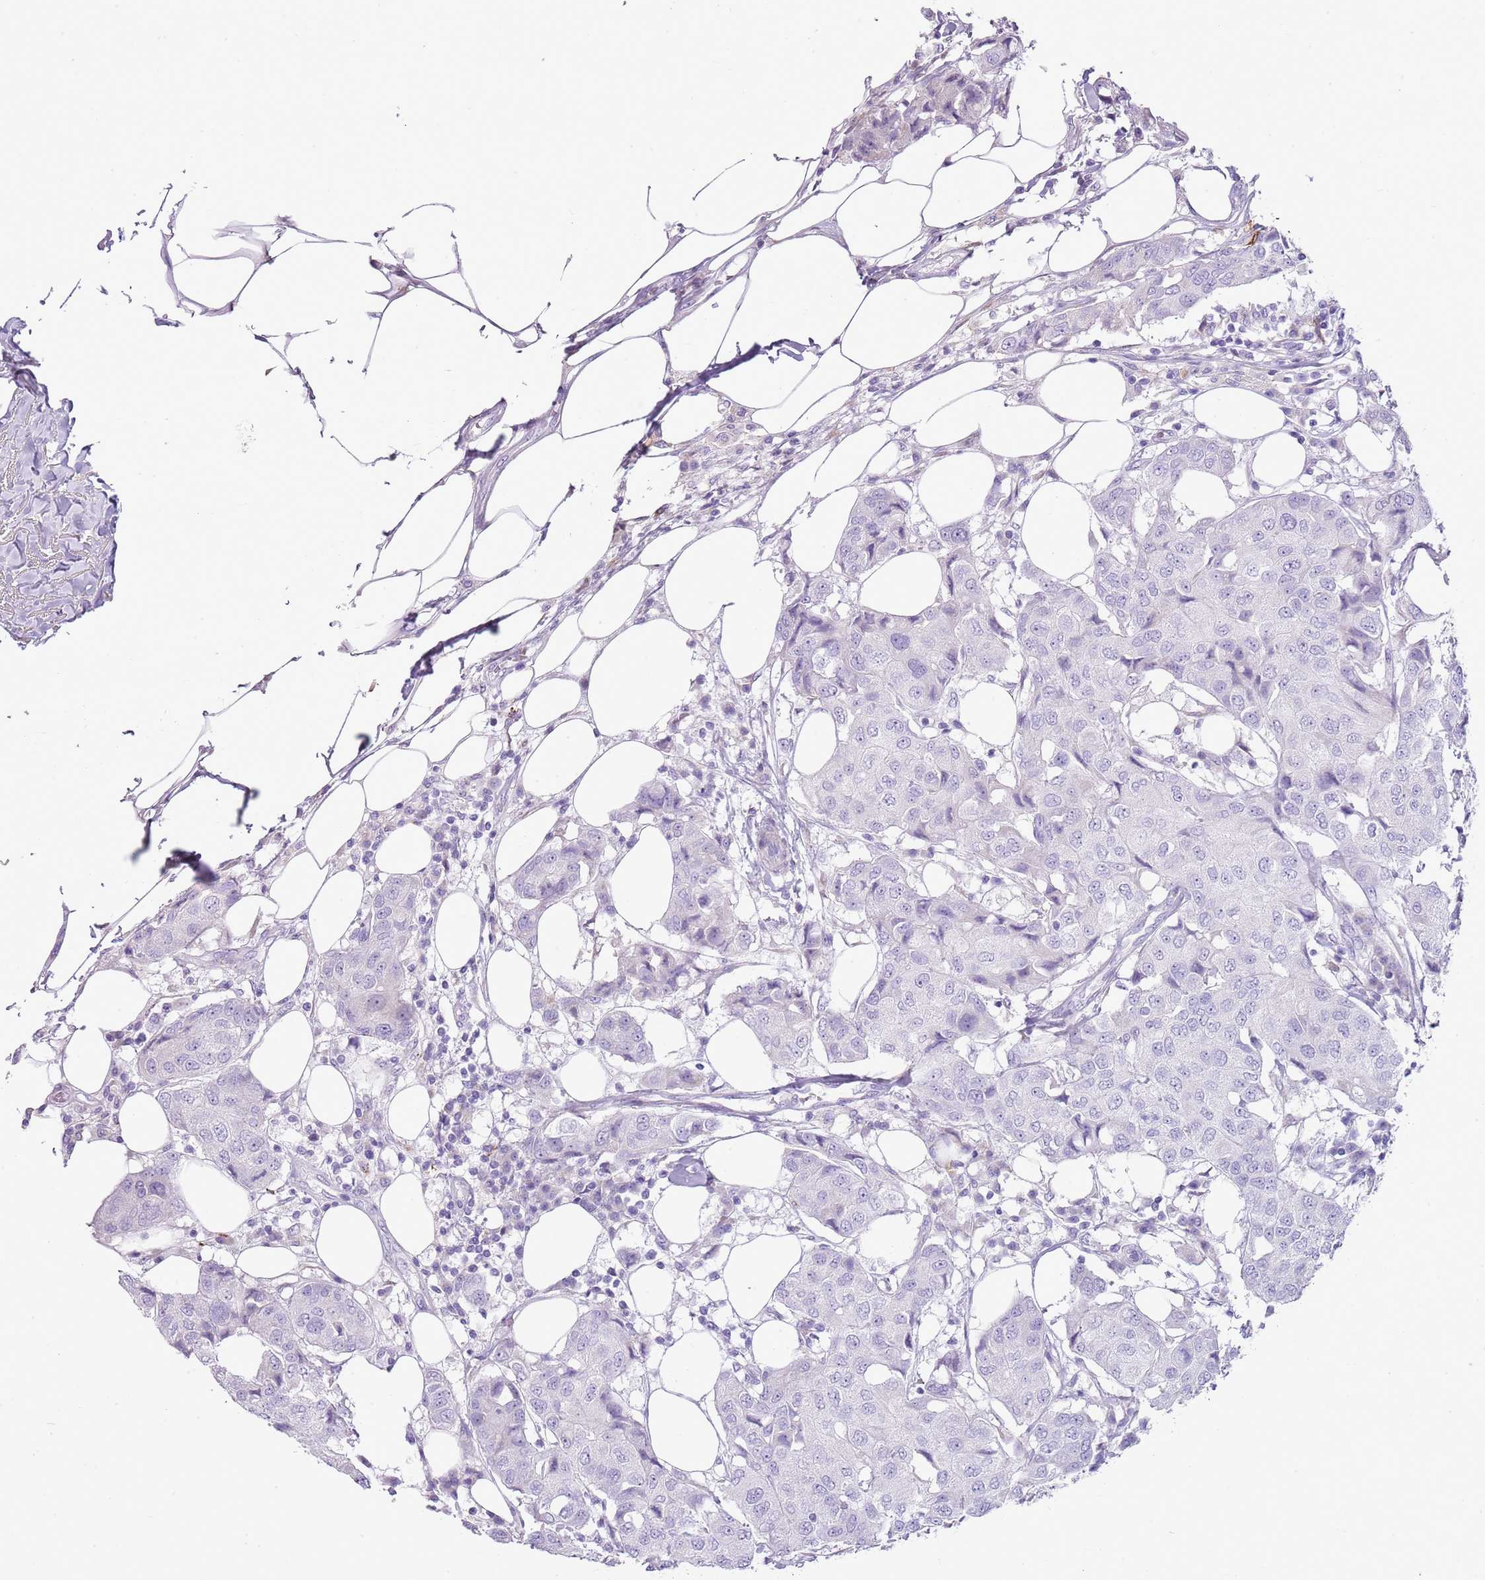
{"staining": {"intensity": "negative", "quantity": "none", "location": "none"}, "tissue": "breast cancer", "cell_type": "Tumor cells", "image_type": "cancer", "snomed": [{"axis": "morphology", "description": "Duct carcinoma"}, {"axis": "topography", "description": "Breast"}], "caption": "DAB (3,3'-diaminobenzidine) immunohistochemical staining of breast cancer (intraductal carcinoma) reveals no significant staining in tumor cells.", "gene": "CD177", "patient": {"sex": "female", "age": 80}}